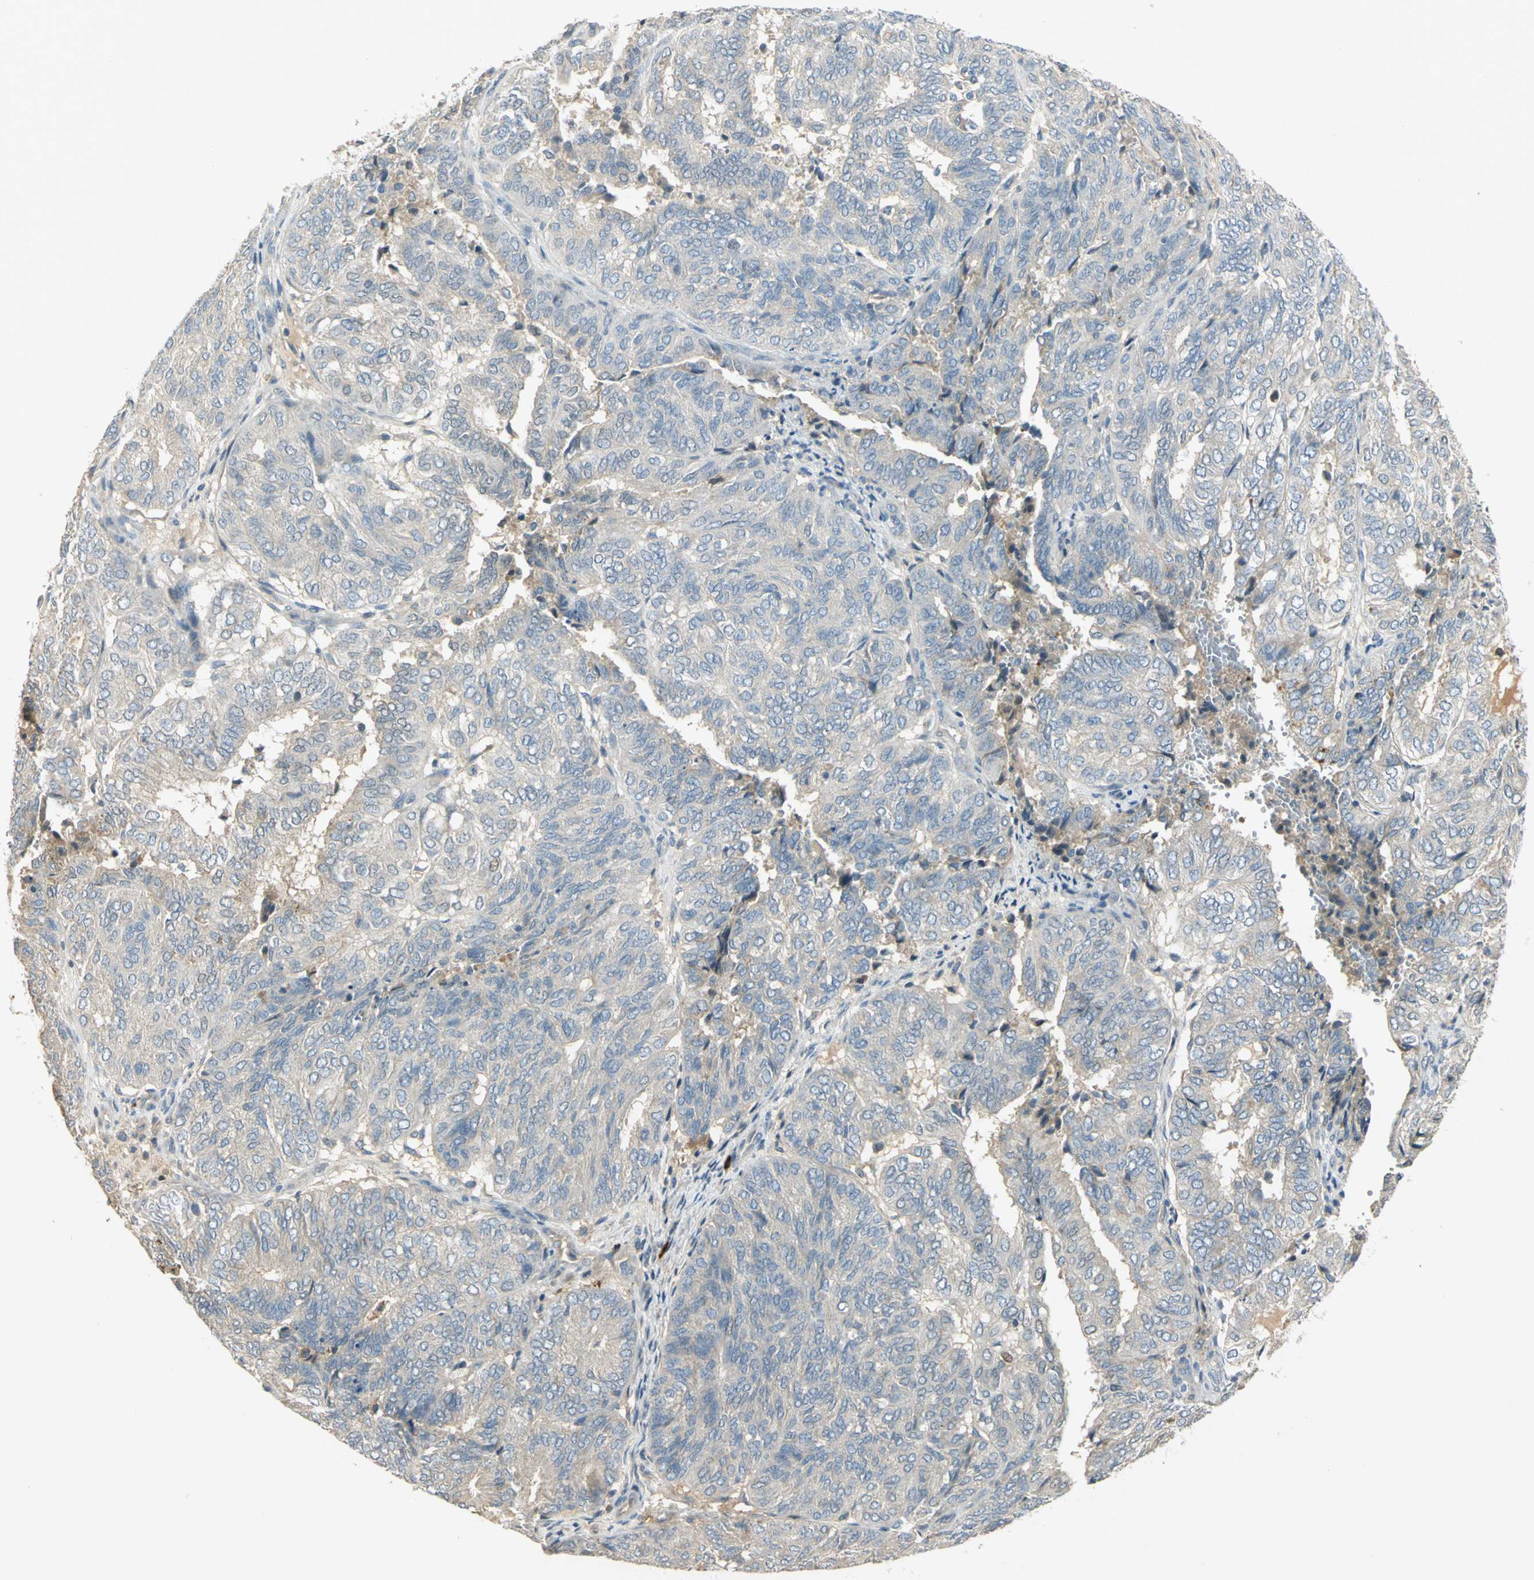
{"staining": {"intensity": "negative", "quantity": "none", "location": "none"}, "tissue": "endometrial cancer", "cell_type": "Tumor cells", "image_type": "cancer", "snomed": [{"axis": "morphology", "description": "Adenocarcinoma, NOS"}, {"axis": "topography", "description": "Uterus"}], "caption": "A high-resolution image shows IHC staining of endometrial cancer, which demonstrates no significant staining in tumor cells.", "gene": "PROC", "patient": {"sex": "female", "age": 60}}